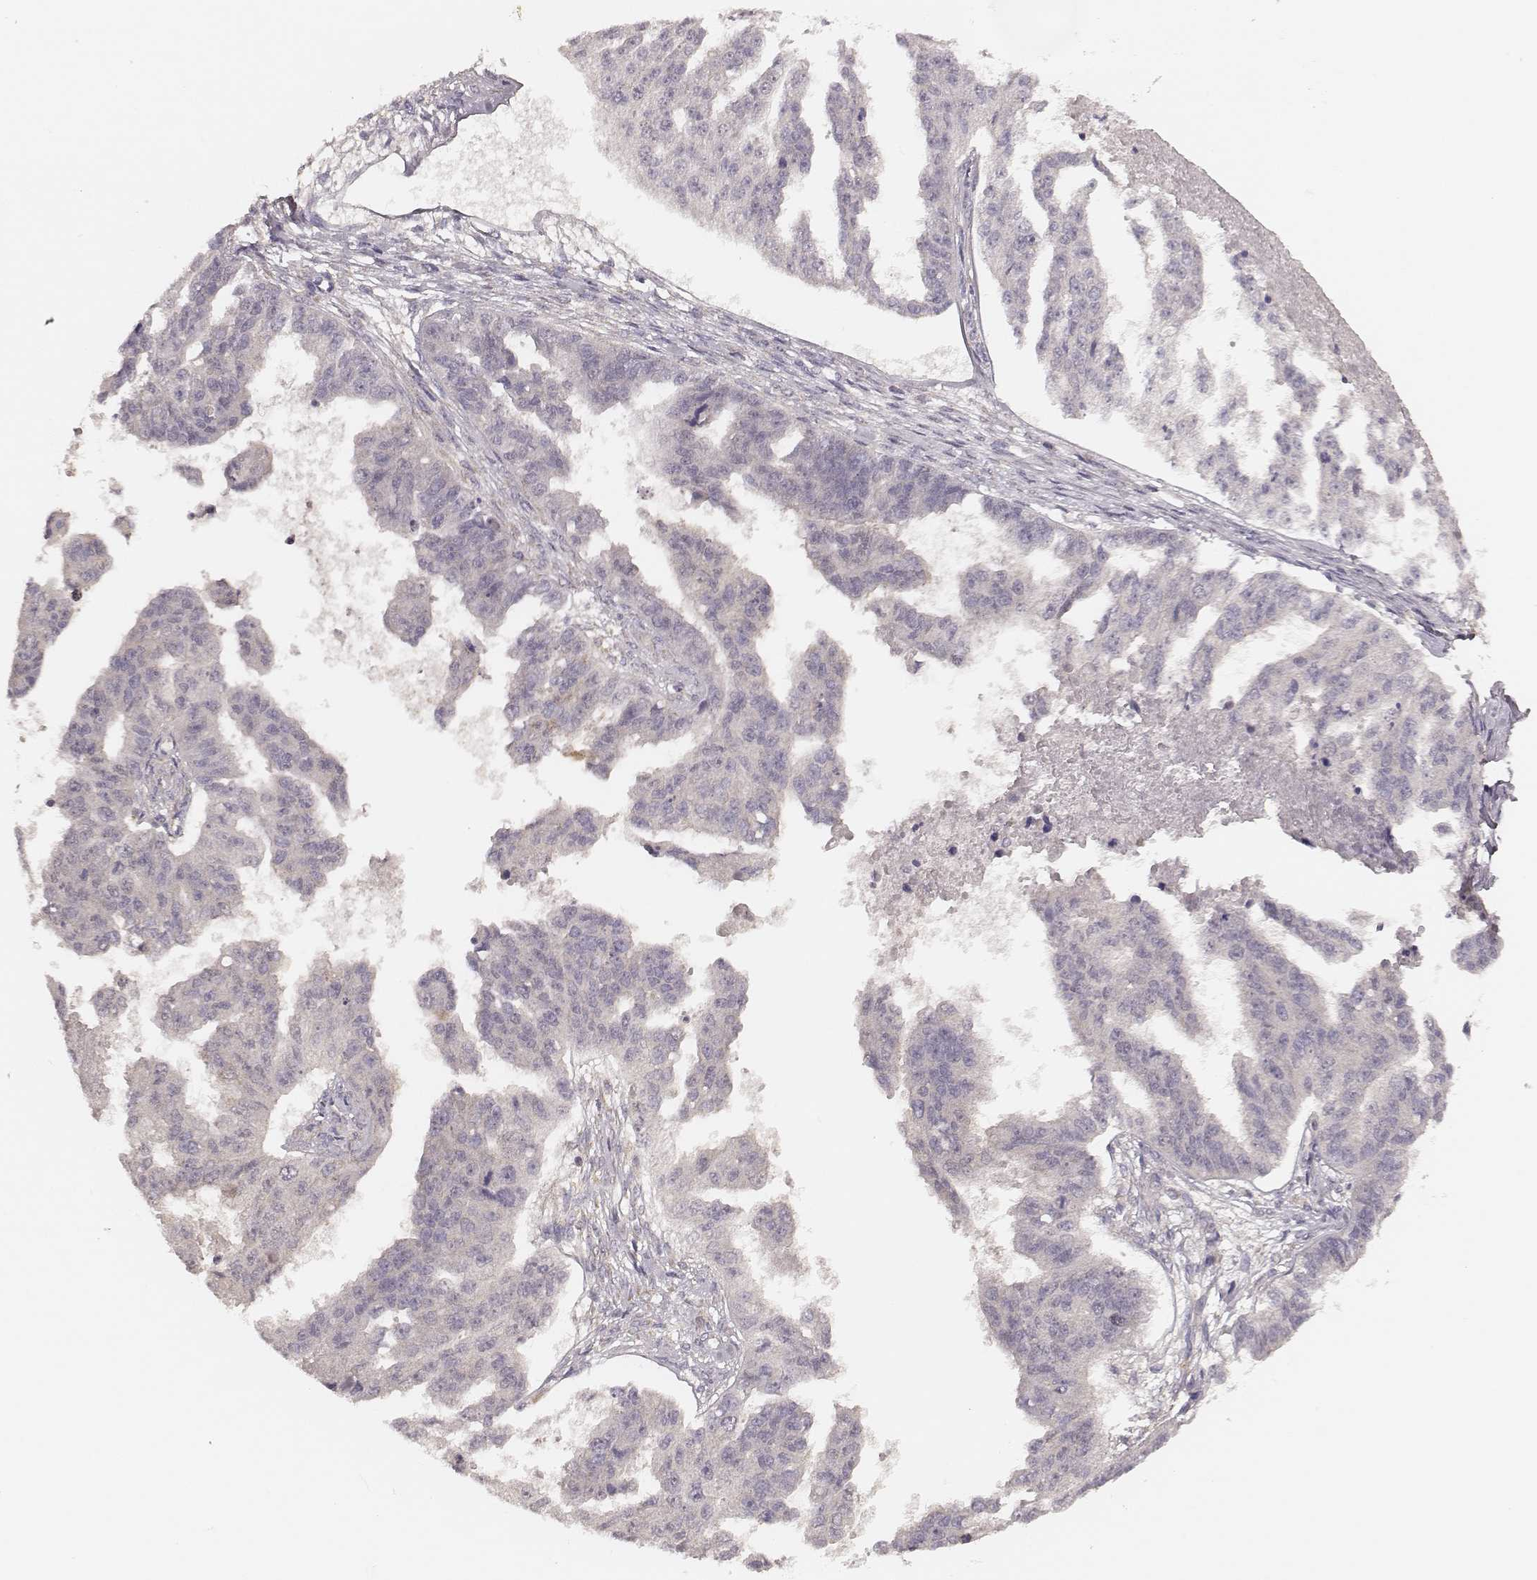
{"staining": {"intensity": "negative", "quantity": "none", "location": "none"}, "tissue": "ovarian cancer", "cell_type": "Tumor cells", "image_type": "cancer", "snomed": [{"axis": "morphology", "description": "Cystadenocarcinoma, serous, NOS"}, {"axis": "topography", "description": "Ovary"}], "caption": "This is an immunohistochemistry (IHC) image of human serous cystadenocarcinoma (ovarian). There is no positivity in tumor cells.", "gene": "CARS1", "patient": {"sex": "female", "age": 58}}